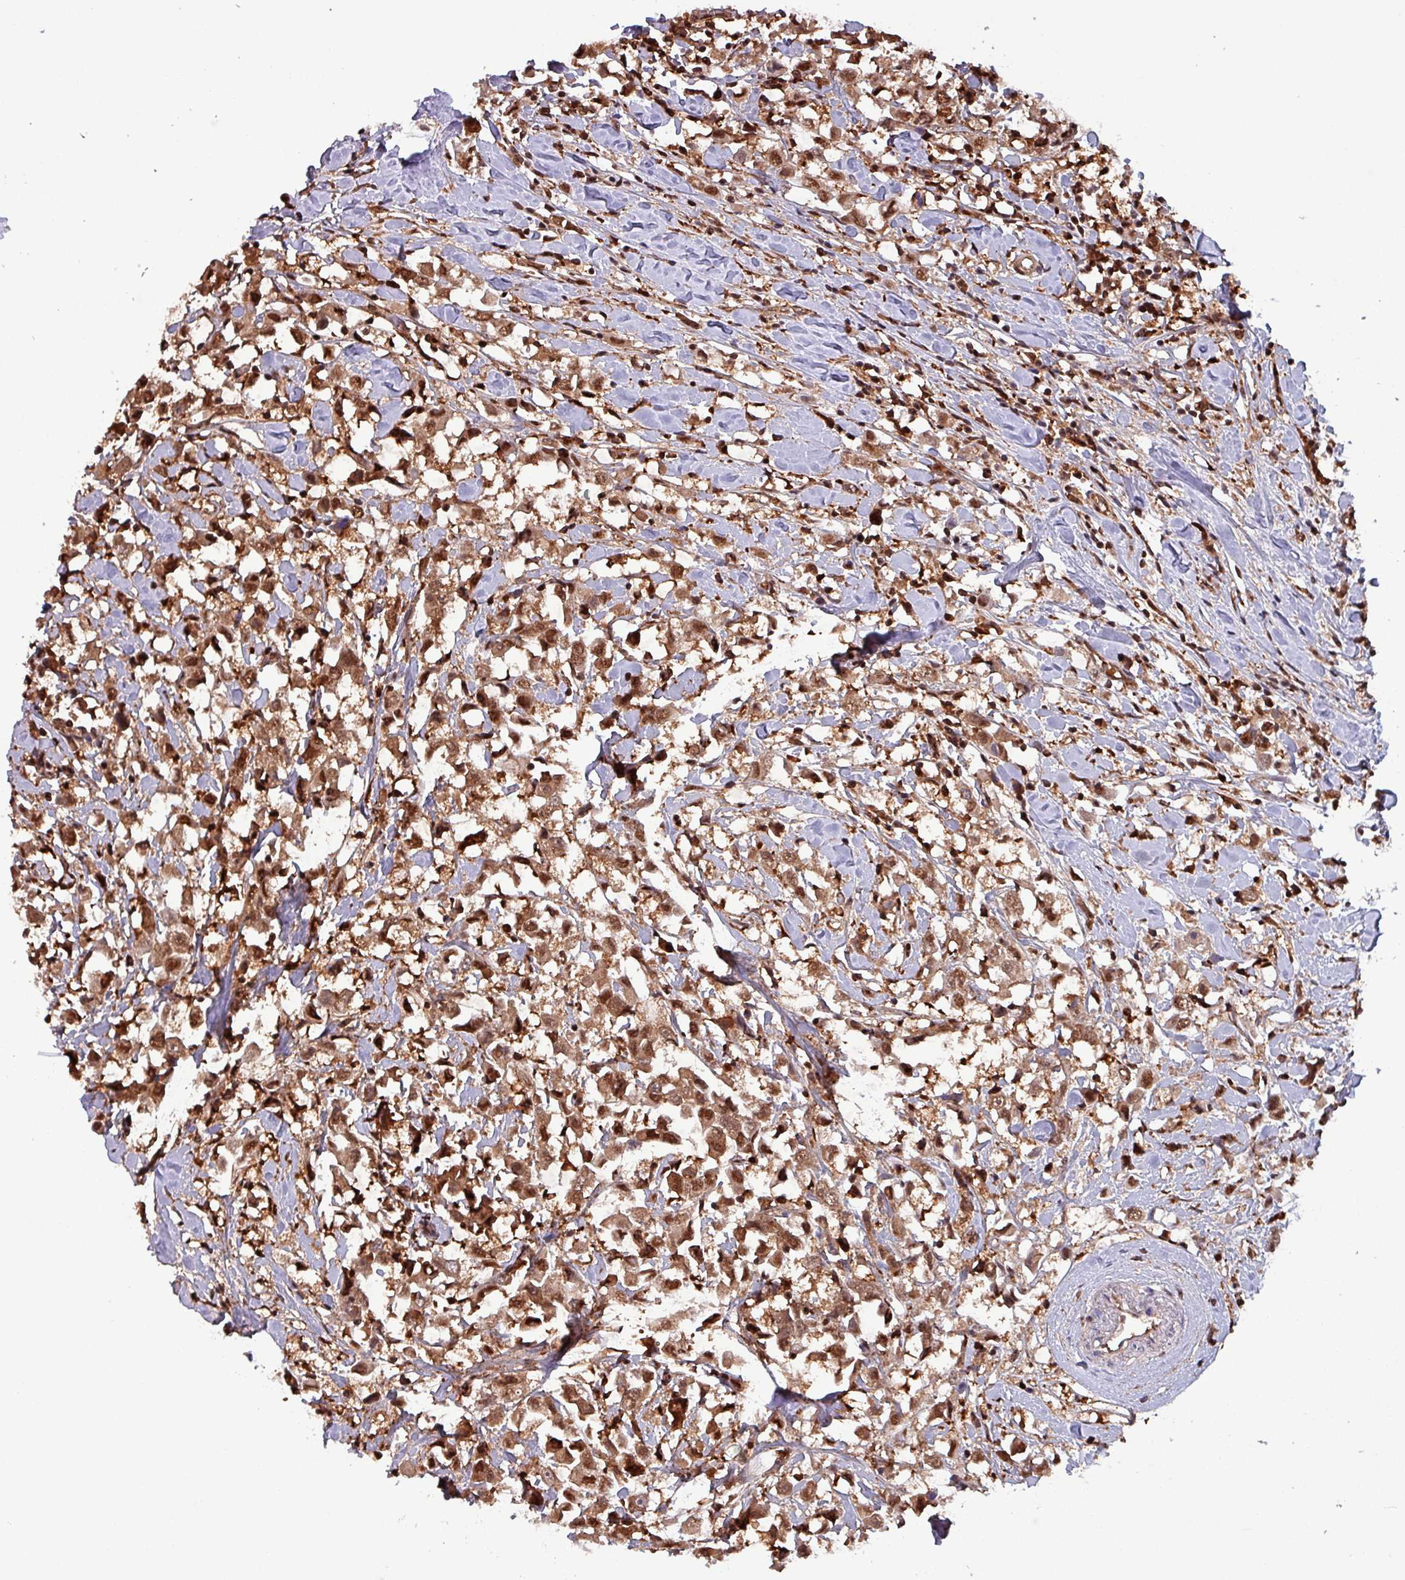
{"staining": {"intensity": "strong", "quantity": ">75%", "location": "cytoplasmic/membranous,nuclear"}, "tissue": "breast cancer", "cell_type": "Tumor cells", "image_type": "cancer", "snomed": [{"axis": "morphology", "description": "Duct carcinoma"}, {"axis": "topography", "description": "Breast"}], "caption": "Strong cytoplasmic/membranous and nuclear expression for a protein is seen in approximately >75% of tumor cells of breast invasive ductal carcinoma using immunohistochemistry.", "gene": "PSMB8", "patient": {"sex": "female", "age": 61}}